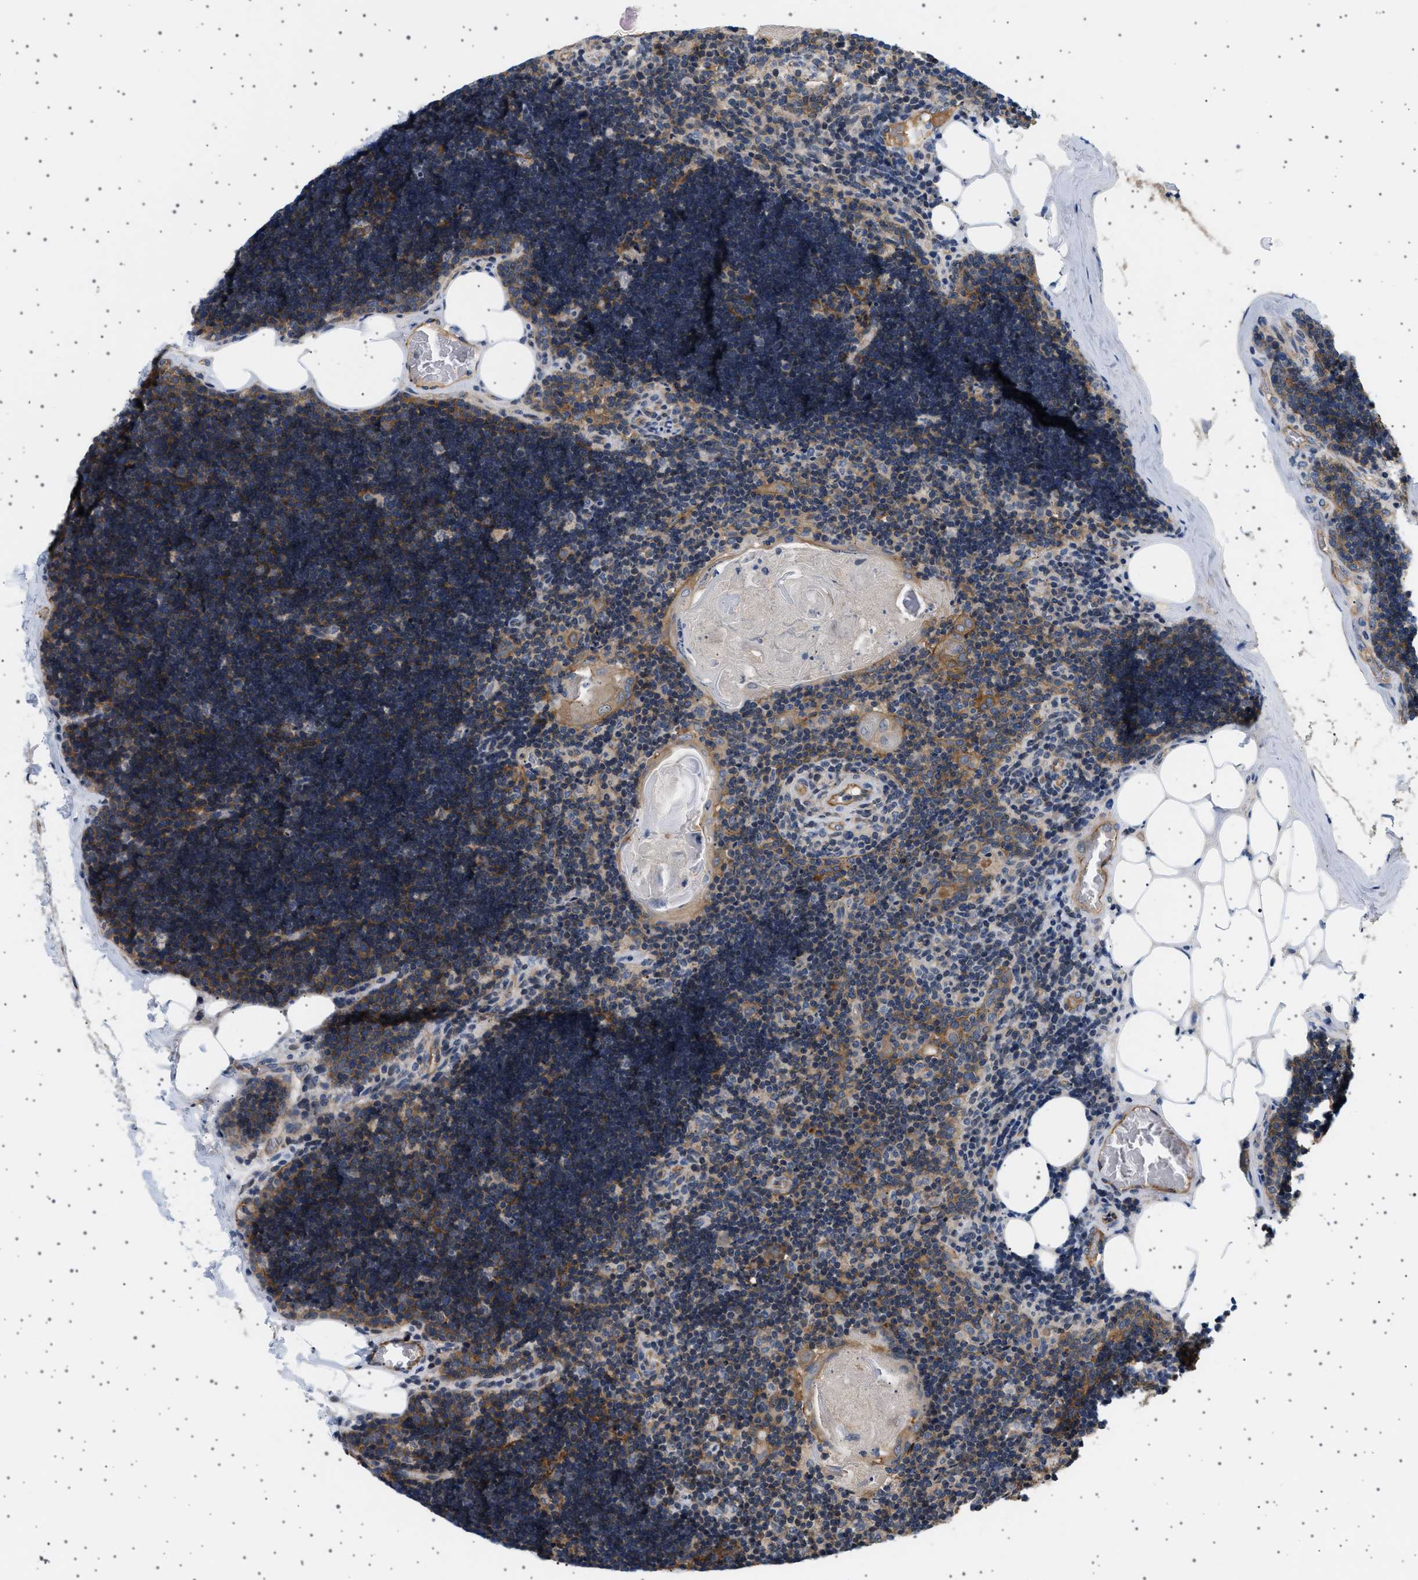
{"staining": {"intensity": "moderate", "quantity": "25%-75%", "location": "cytoplasmic/membranous"}, "tissue": "lymph node", "cell_type": "Germinal center cells", "image_type": "normal", "snomed": [{"axis": "morphology", "description": "Normal tissue, NOS"}, {"axis": "topography", "description": "Lymph node"}], "caption": "Lymph node stained with DAB (3,3'-diaminobenzidine) IHC demonstrates medium levels of moderate cytoplasmic/membranous staining in approximately 25%-75% of germinal center cells. The staining was performed using DAB (3,3'-diaminobenzidine), with brown indicating positive protein expression. Nuclei are stained blue with hematoxylin.", "gene": "PLPP6", "patient": {"sex": "male", "age": 33}}